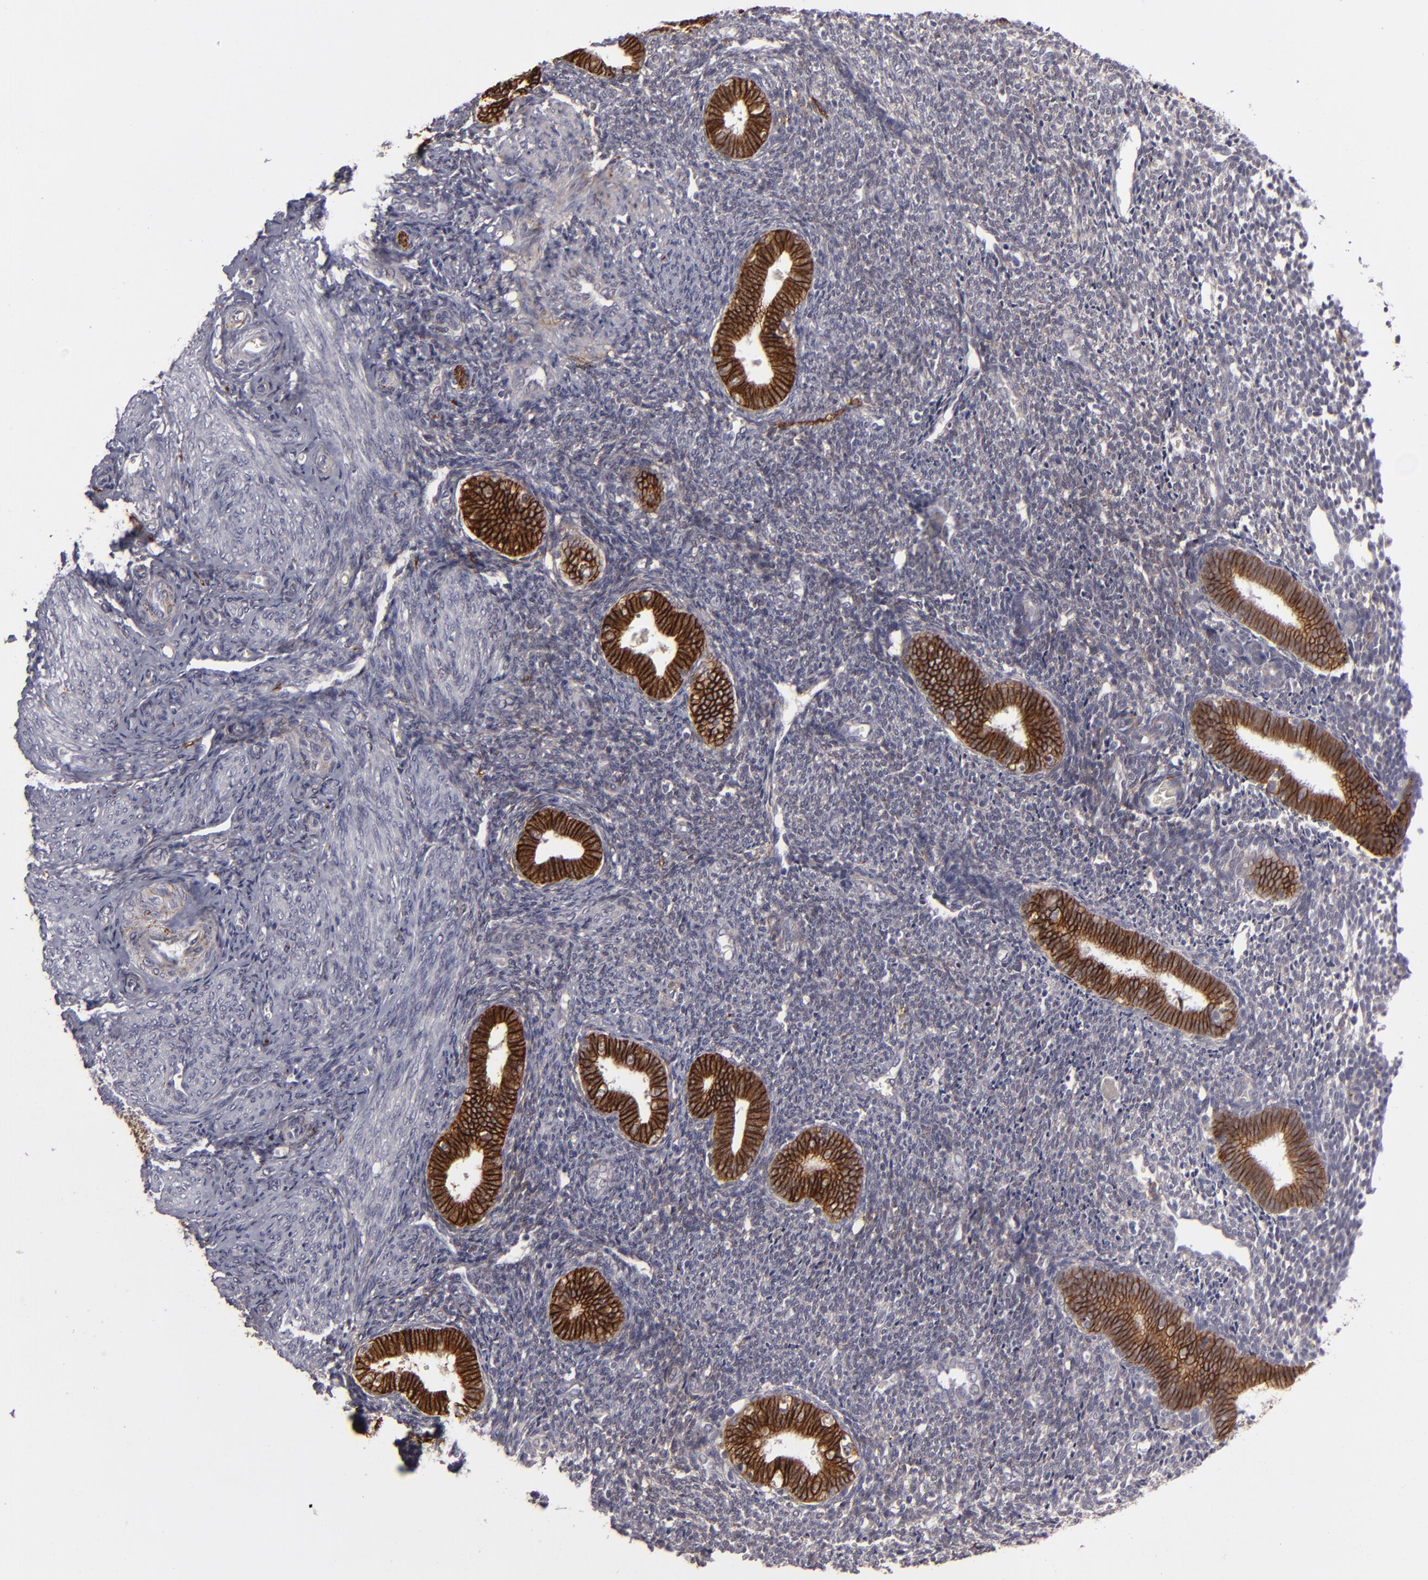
{"staining": {"intensity": "negative", "quantity": "none", "location": "none"}, "tissue": "endometrium", "cell_type": "Cells in endometrial stroma", "image_type": "normal", "snomed": [{"axis": "morphology", "description": "Normal tissue, NOS"}, {"axis": "topography", "description": "Endometrium"}], "caption": "Immunohistochemistry (IHC) of unremarkable human endometrium reveals no positivity in cells in endometrial stroma.", "gene": "ALCAM", "patient": {"sex": "female", "age": 27}}